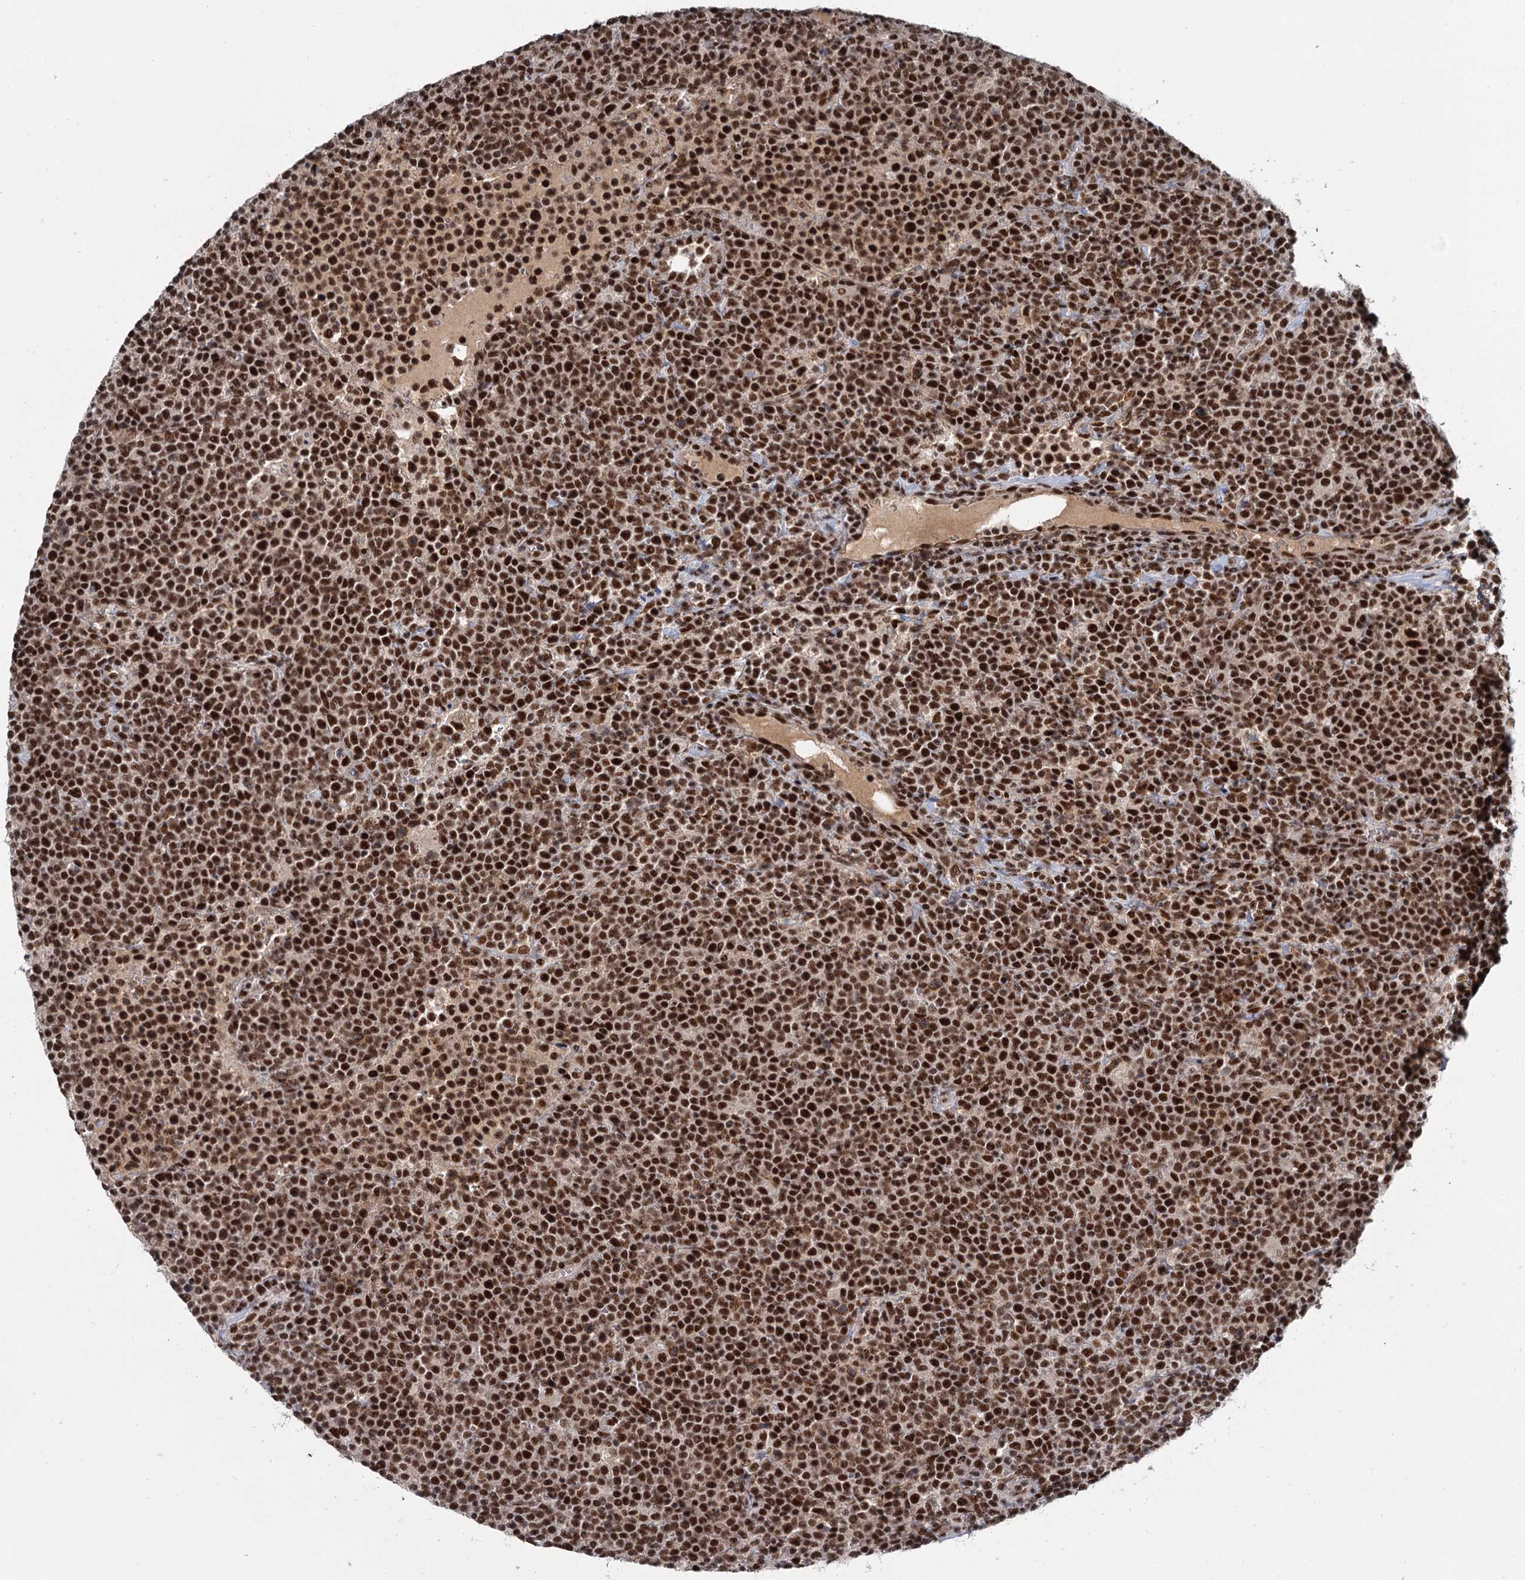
{"staining": {"intensity": "strong", "quantity": ">75%", "location": "nuclear"}, "tissue": "lymphoma", "cell_type": "Tumor cells", "image_type": "cancer", "snomed": [{"axis": "morphology", "description": "Malignant lymphoma, non-Hodgkin's type, High grade"}, {"axis": "topography", "description": "Lymph node"}], "caption": "This histopathology image exhibits IHC staining of human lymphoma, with high strong nuclear positivity in approximately >75% of tumor cells.", "gene": "WBP4", "patient": {"sex": "male", "age": 61}}